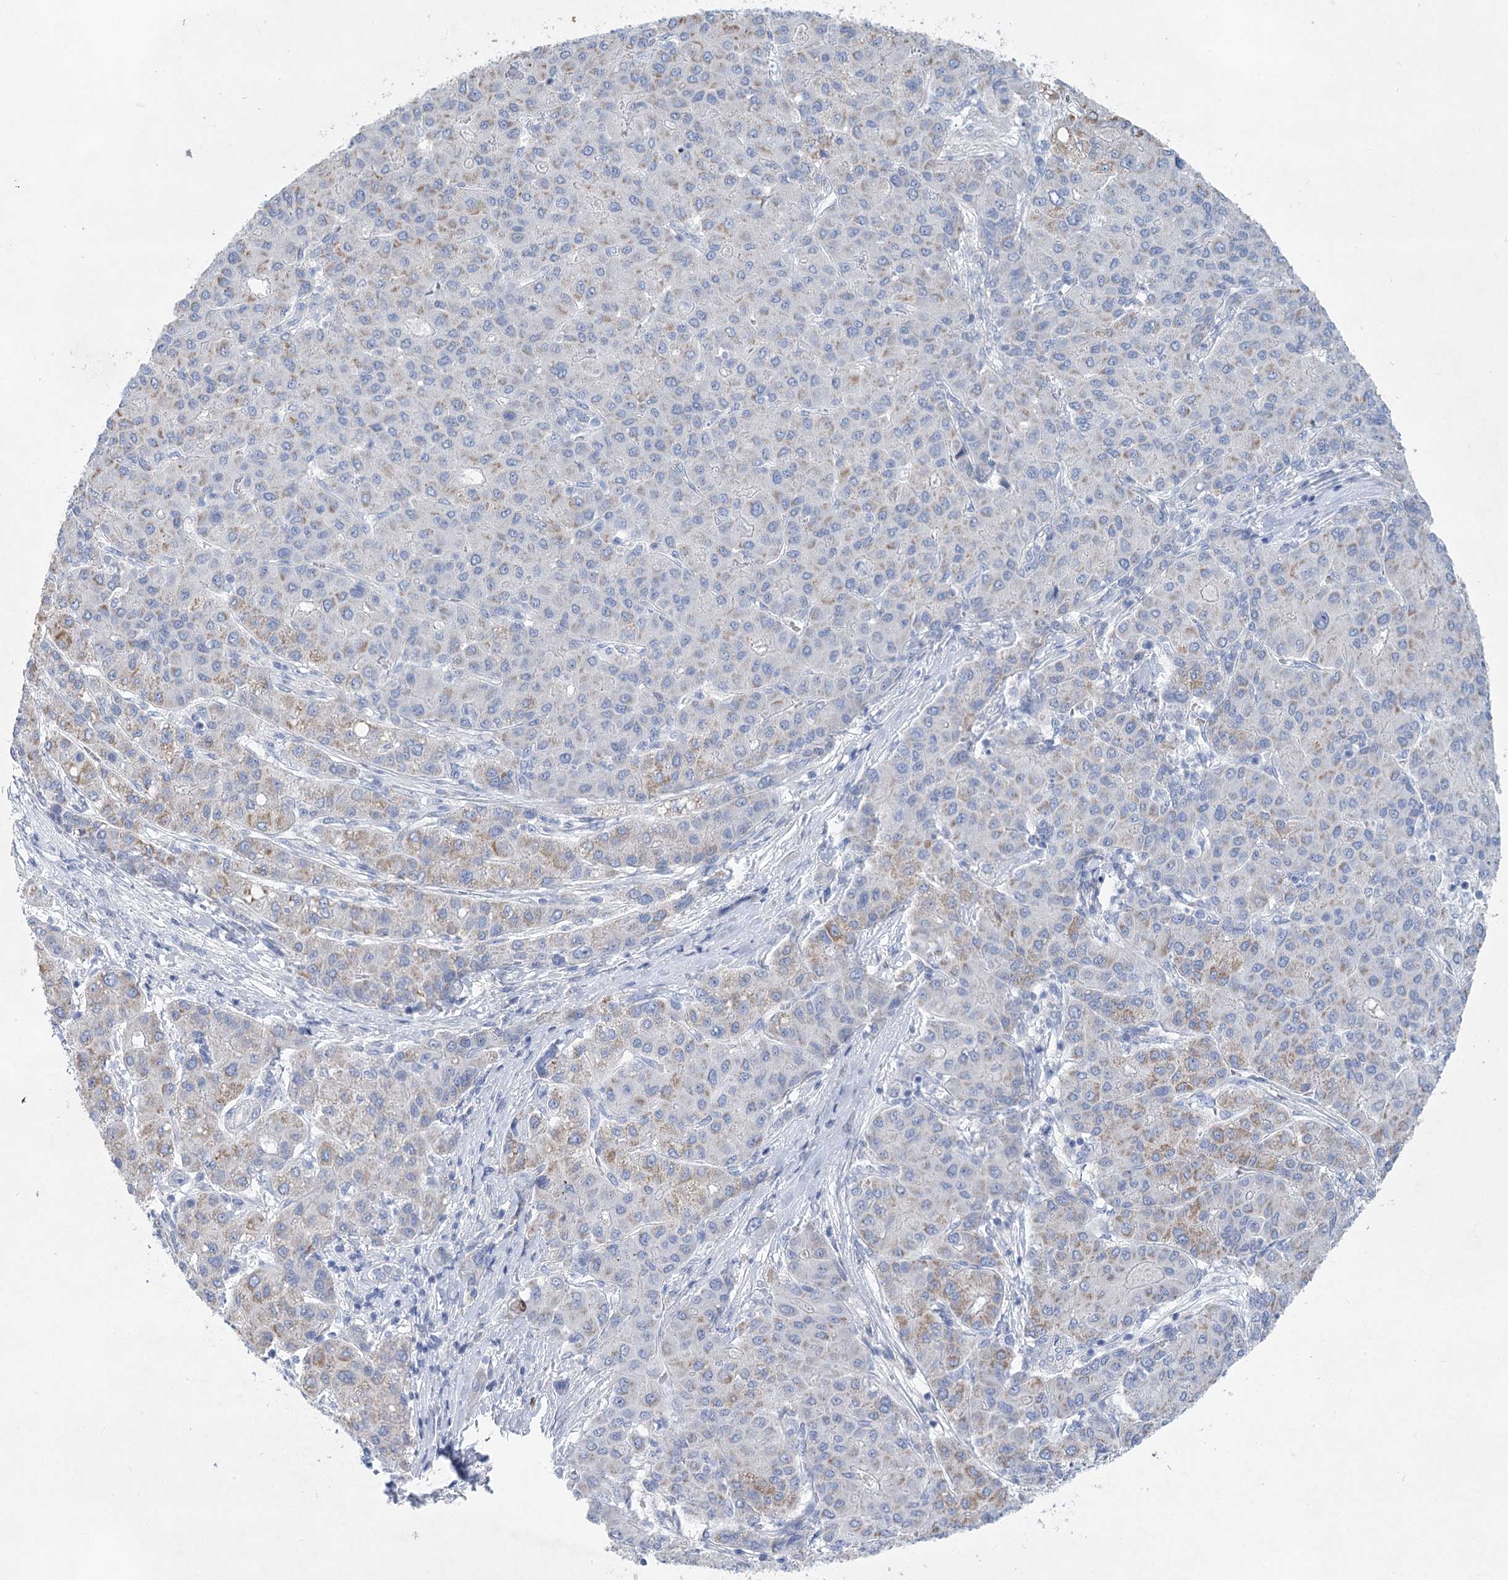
{"staining": {"intensity": "moderate", "quantity": "<25%", "location": "cytoplasmic/membranous"}, "tissue": "liver cancer", "cell_type": "Tumor cells", "image_type": "cancer", "snomed": [{"axis": "morphology", "description": "Carcinoma, Hepatocellular, NOS"}, {"axis": "topography", "description": "Liver"}], "caption": "There is low levels of moderate cytoplasmic/membranous positivity in tumor cells of liver cancer, as demonstrated by immunohistochemical staining (brown color).", "gene": "WDR74", "patient": {"sex": "male", "age": 65}}